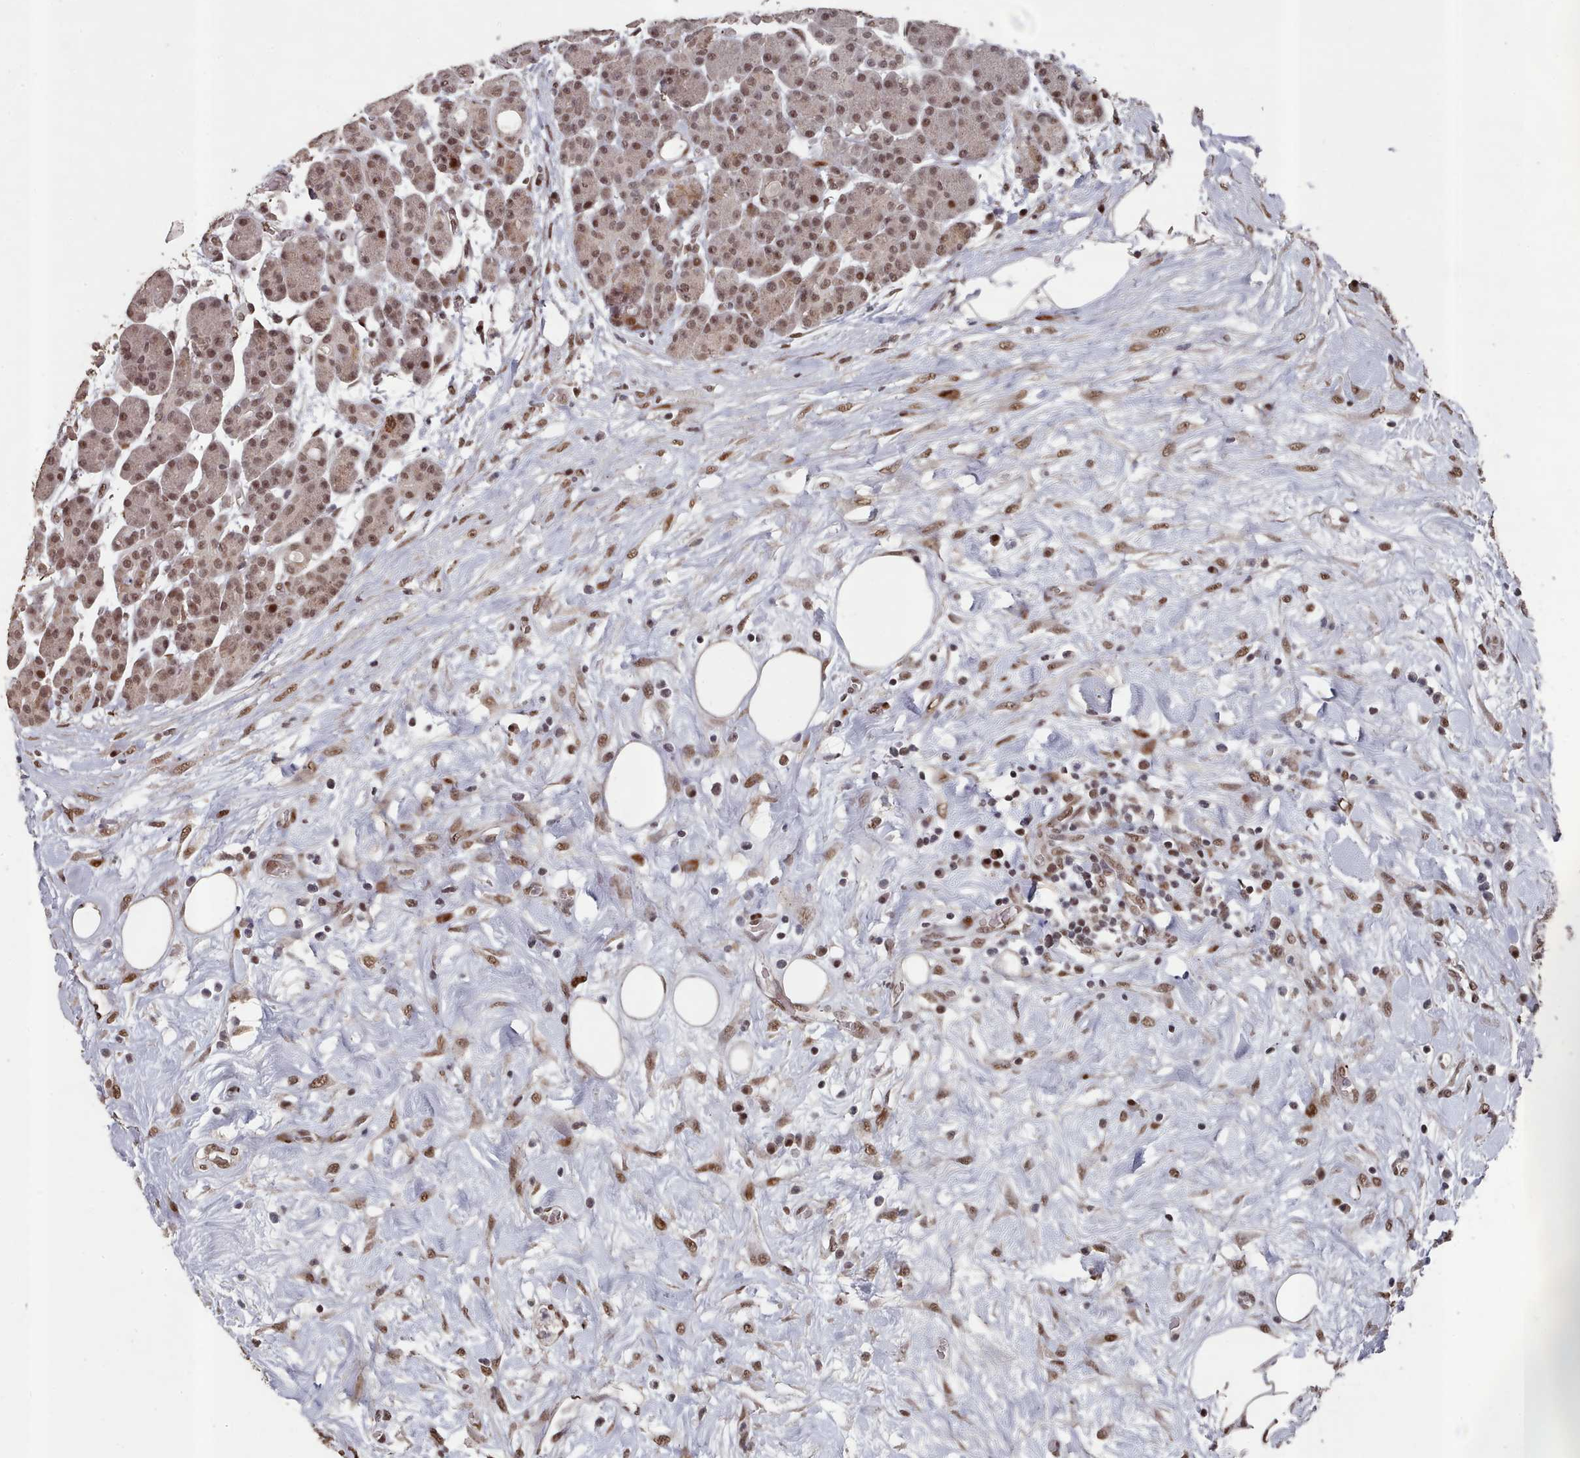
{"staining": {"intensity": "moderate", "quantity": ">75%", "location": "nuclear"}, "tissue": "pancreas", "cell_type": "Exocrine glandular cells", "image_type": "normal", "snomed": [{"axis": "morphology", "description": "Normal tissue, NOS"}, {"axis": "topography", "description": "Pancreas"}], "caption": "This is a histology image of IHC staining of benign pancreas, which shows moderate staining in the nuclear of exocrine glandular cells.", "gene": "PNRC2", "patient": {"sex": "male", "age": 63}}